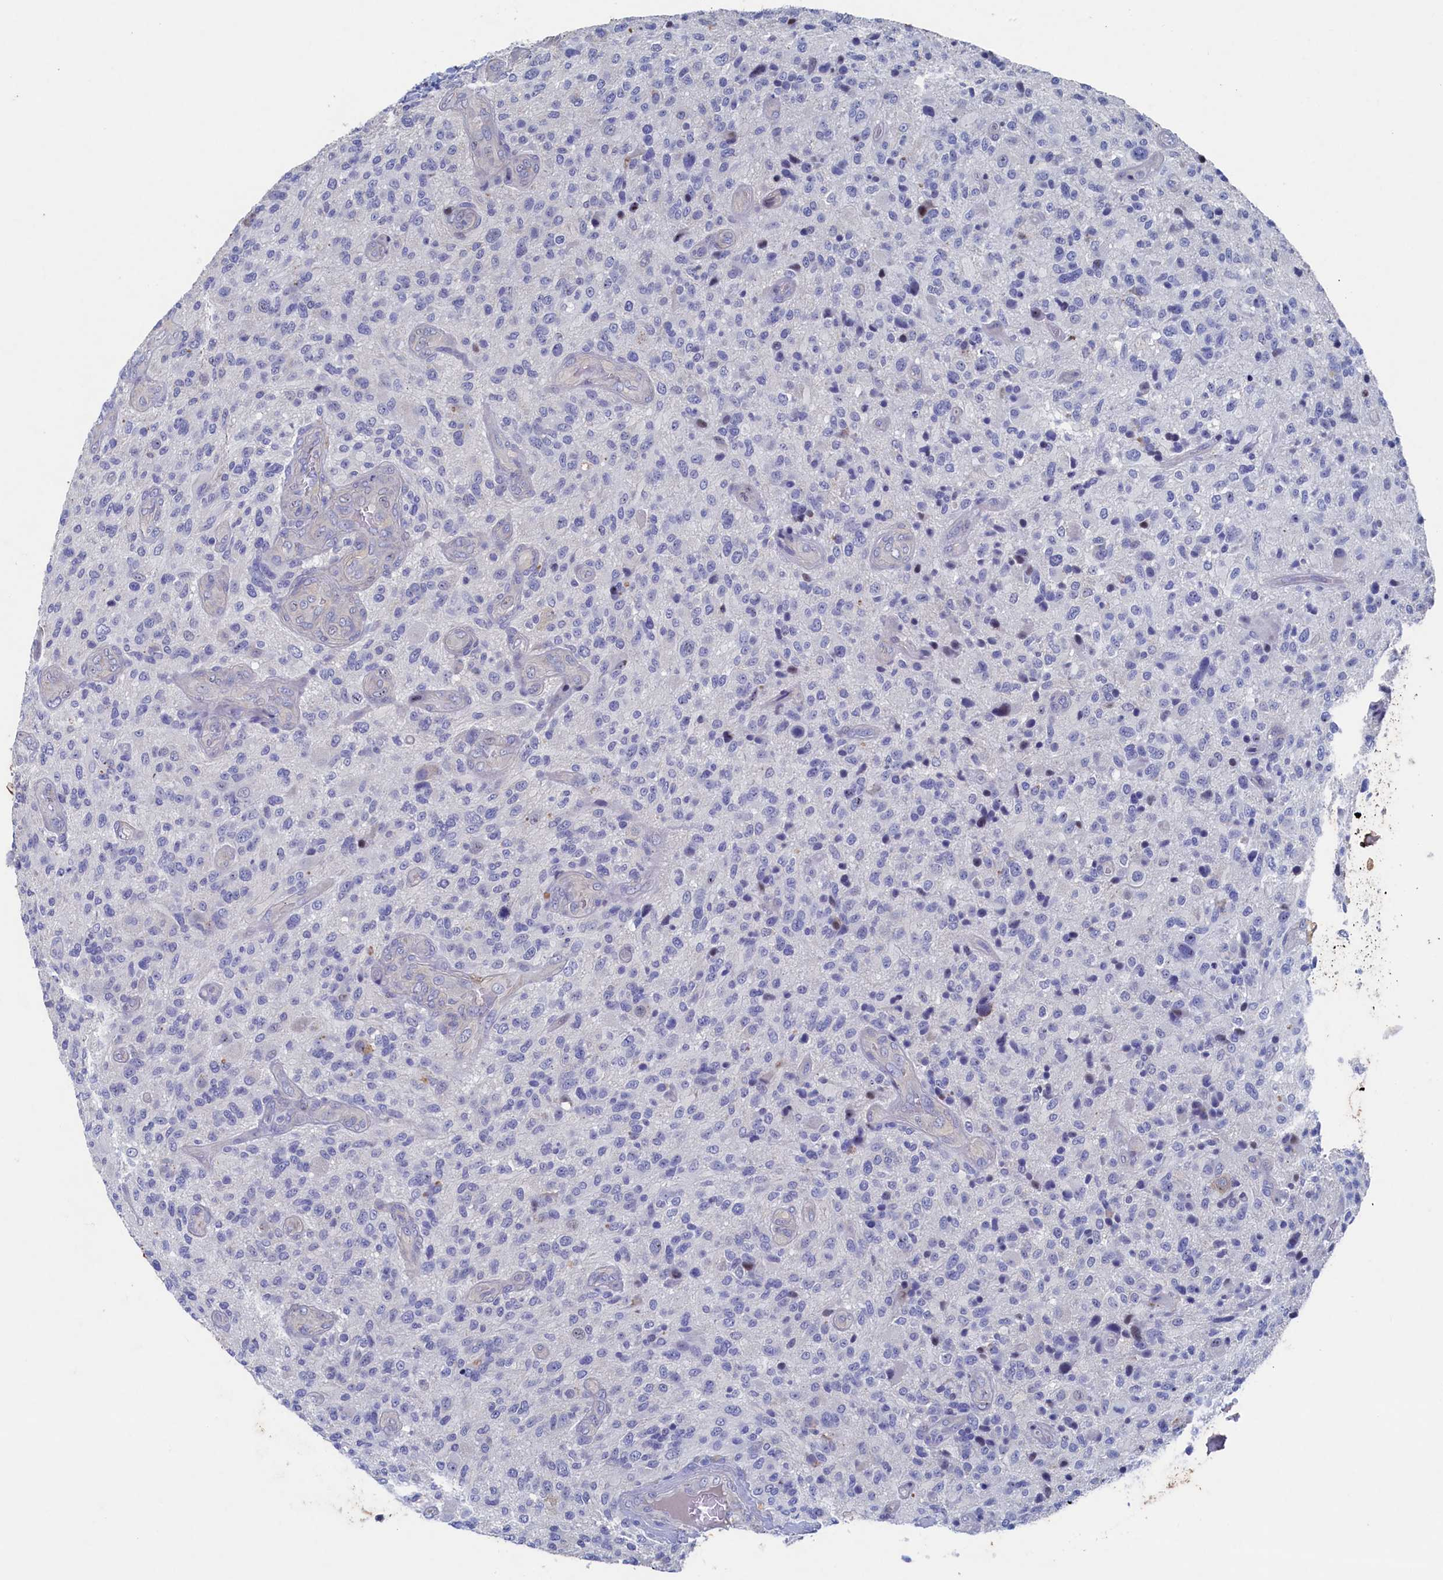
{"staining": {"intensity": "negative", "quantity": "none", "location": "none"}, "tissue": "glioma", "cell_type": "Tumor cells", "image_type": "cancer", "snomed": [{"axis": "morphology", "description": "Glioma, malignant, High grade"}, {"axis": "topography", "description": "Brain"}], "caption": "This is an immunohistochemistry photomicrograph of malignant glioma (high-grade). There is no expression in tumor cells.", "gene": "CBLIF", "patient": {"sex": "male", "age": 47}}